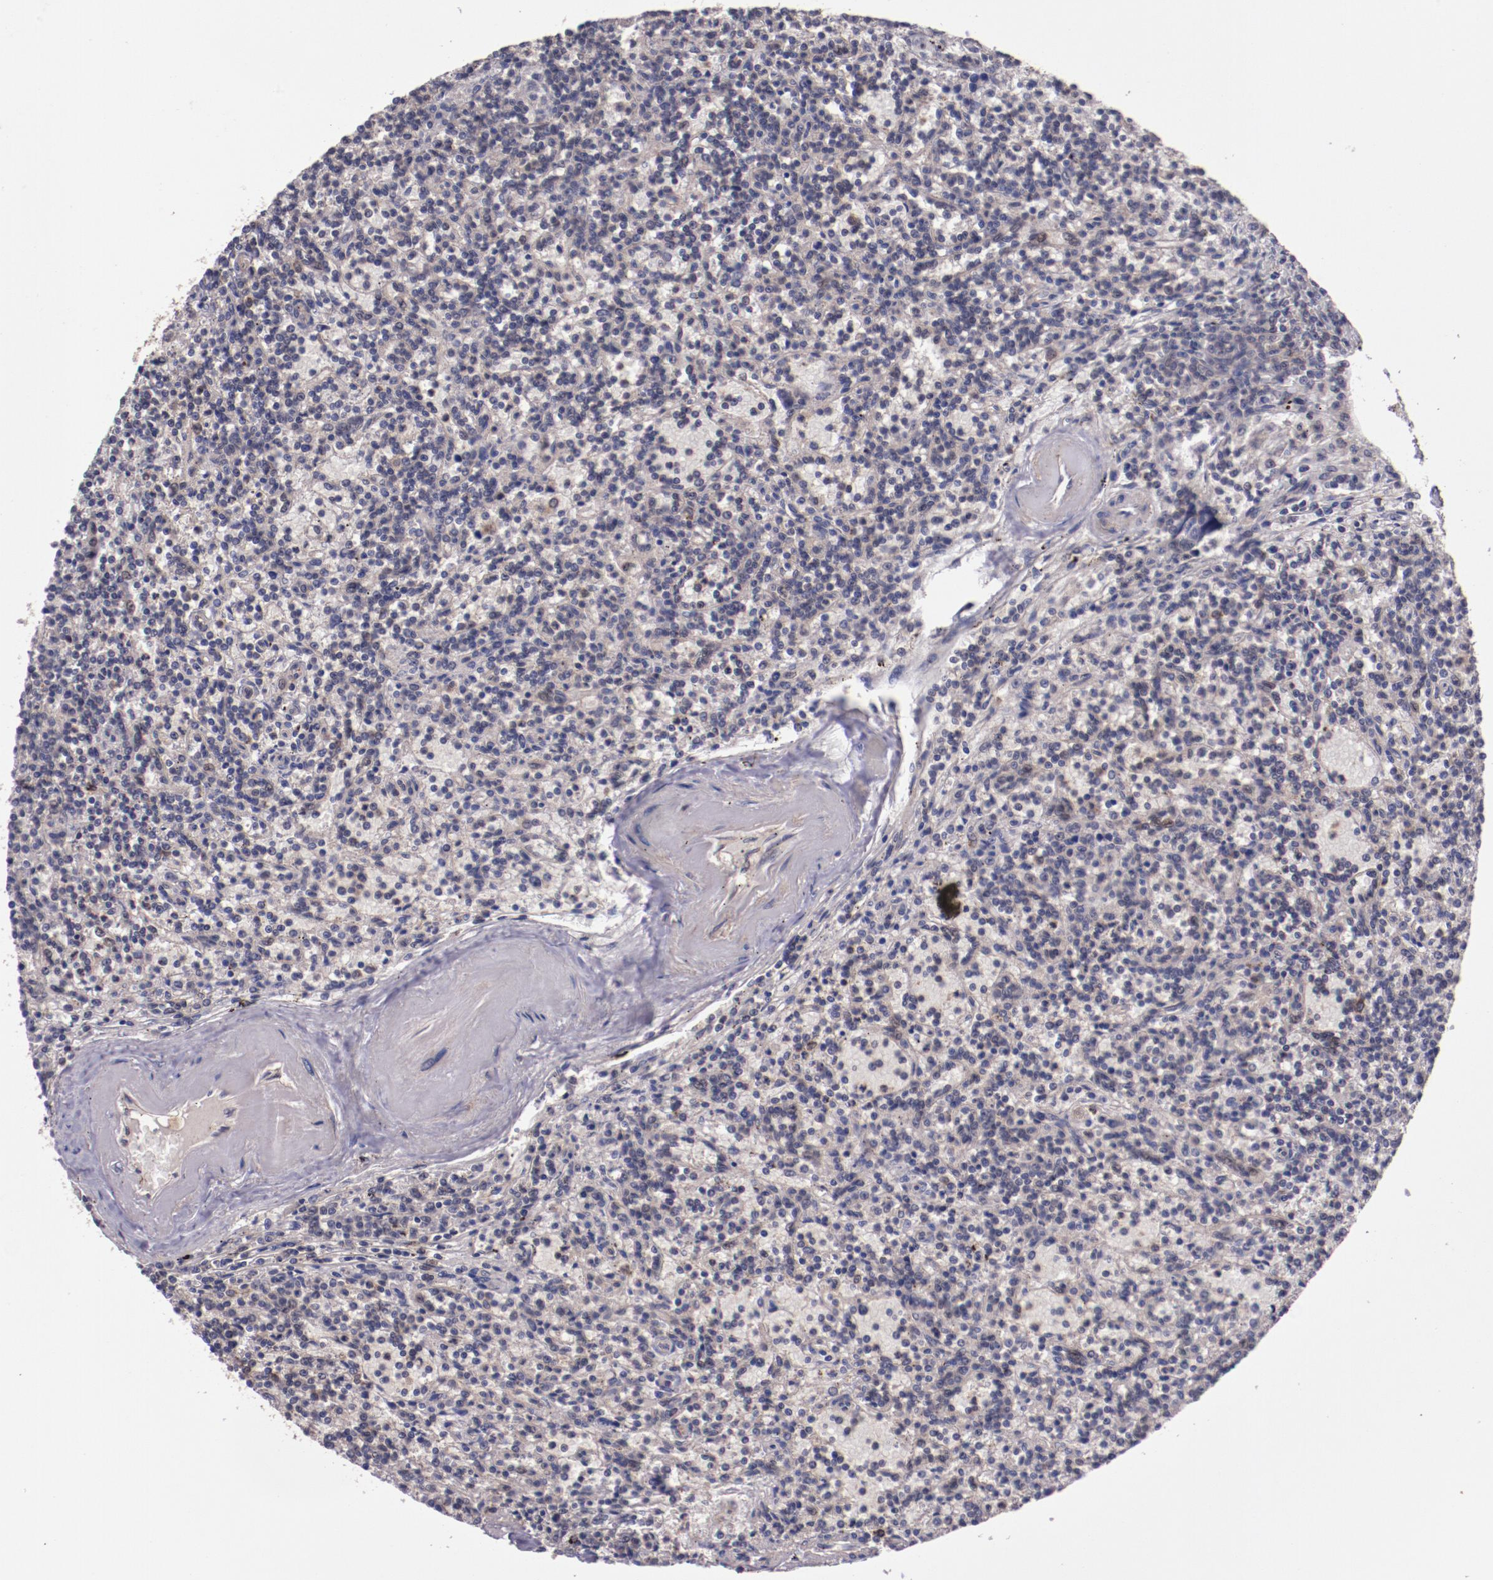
{"staining": {"intensity": "moderate", "quantity": "<25%", "location": "cytoplasmic/membranous"}, "tissue": "lymphoma", "cell_type": "Tumor cells", "image_type": "cancer", "snomed": [{"axis": "morphology", "description": "Malignant lymphoma, non-Hodgkin's type, Low grade"}, {"axis": "topography", "description": "Spleen"}], "caption": "Immunohistochemistry staining of low-grade malignant lymphoma, non-Hodgkin's type, which demonstrates low levels of moderate cytoplasmic/membranous positivity in about <25% of tumor cells indicating moderate cytoplasmic/membranous protein staining. The staining was performed using DAB (3,3'-diaminobenzidine) (brown) for protein detection and nuclei were counterstained in hematoxylin (blue).", "gene": "FTSJ1", "patient": {"sex": "male", "age": 73}}